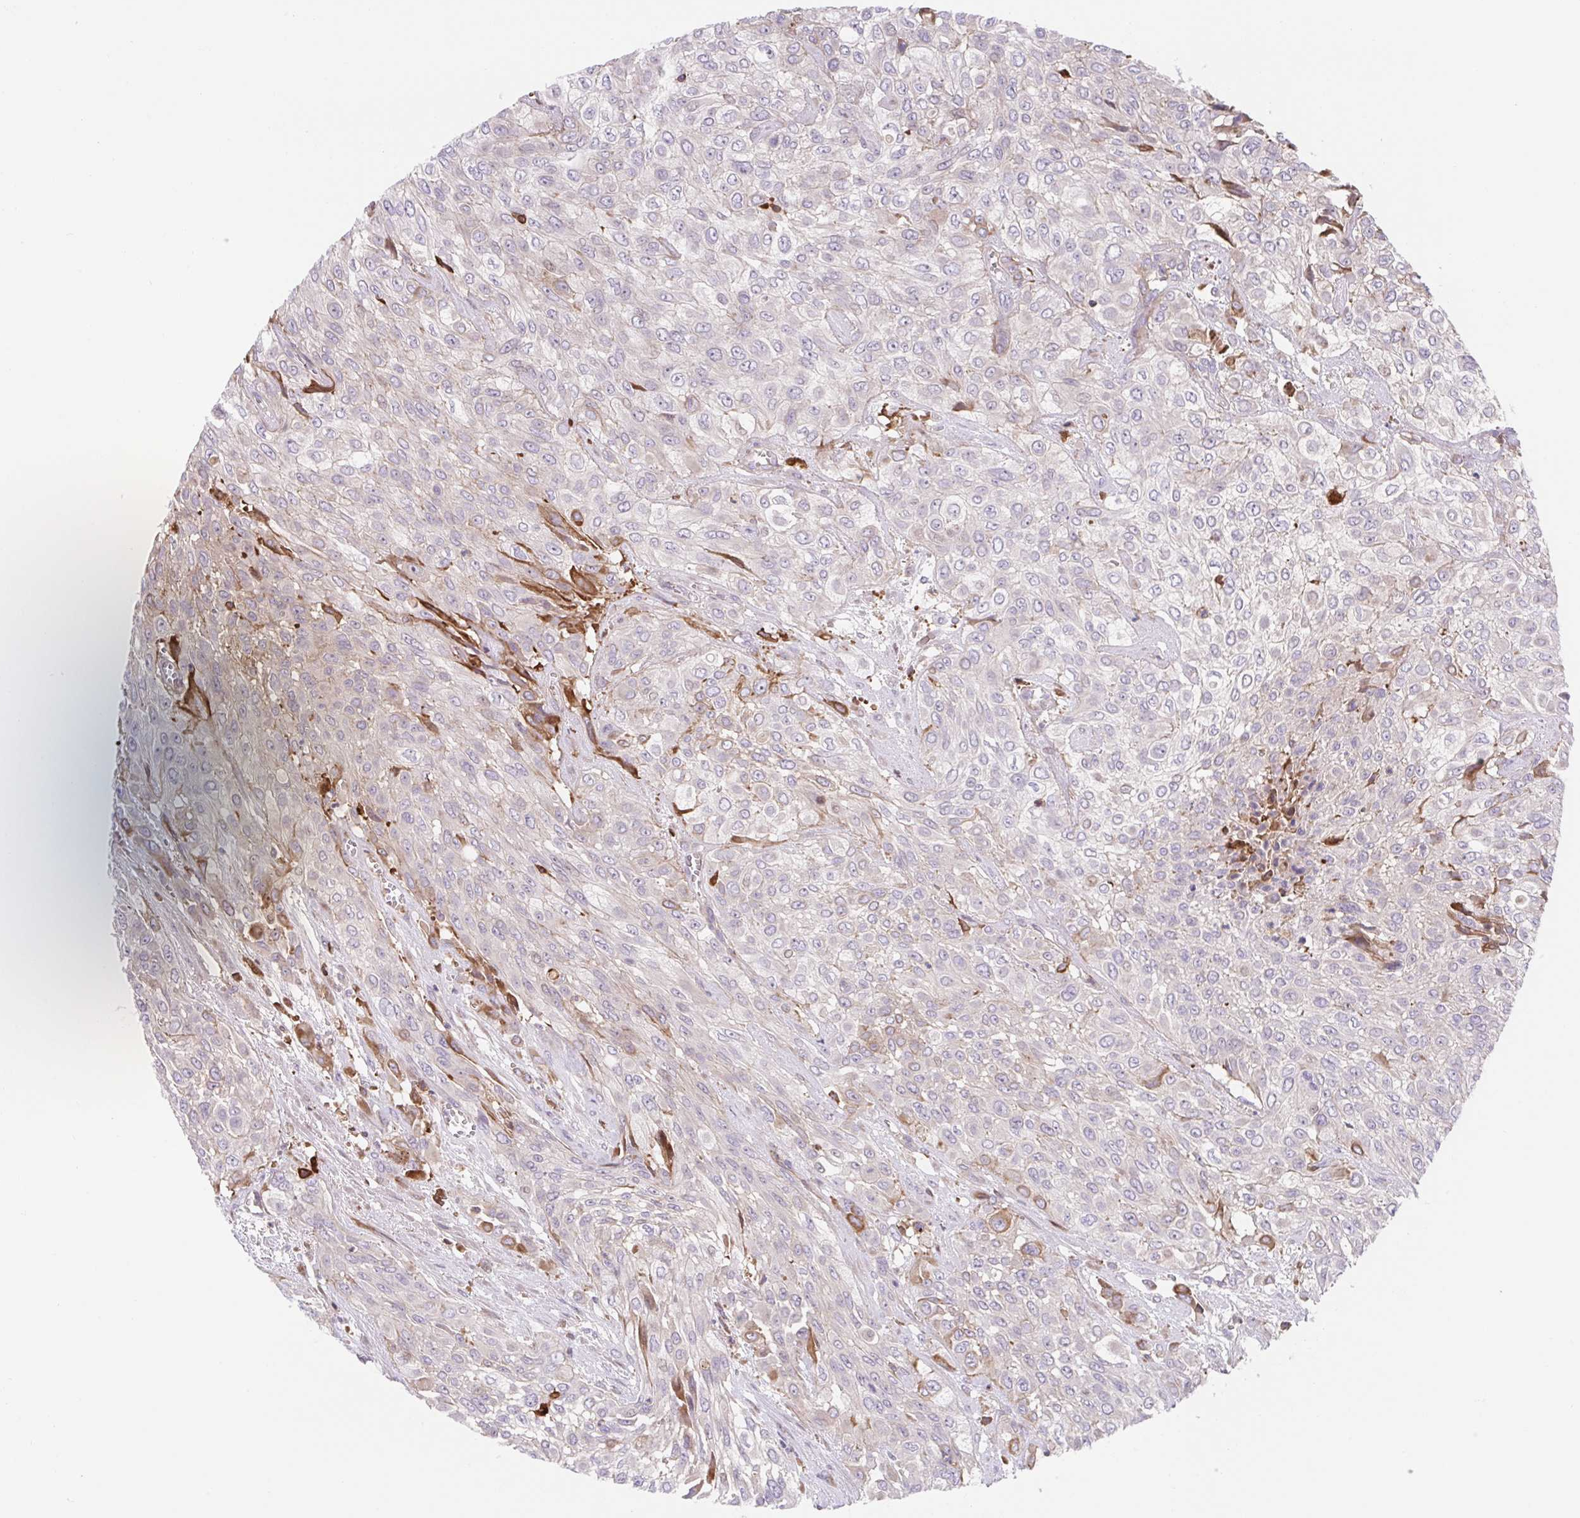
{"staining": {"intensity": "negative", "quantity": "none", "location": "none"}, "tissue": "urothelial cancer", "cell_type": "Tumor cells", "image_type": "cancer", "snomed": [{"axis": "morphology", "description": "Urothelial carcinoma, High grade"}, {"axis": "topography", "description": "Urinary bladder"}], "caption": "Protein analysis of urothelial cancer shows no significant expression in tumor cells. (DAB immunohistochemistry (IHC) with hematoxylin counter stain).", "gene": "TPRG1", "patient": {"sex": "male", "age": 57}}